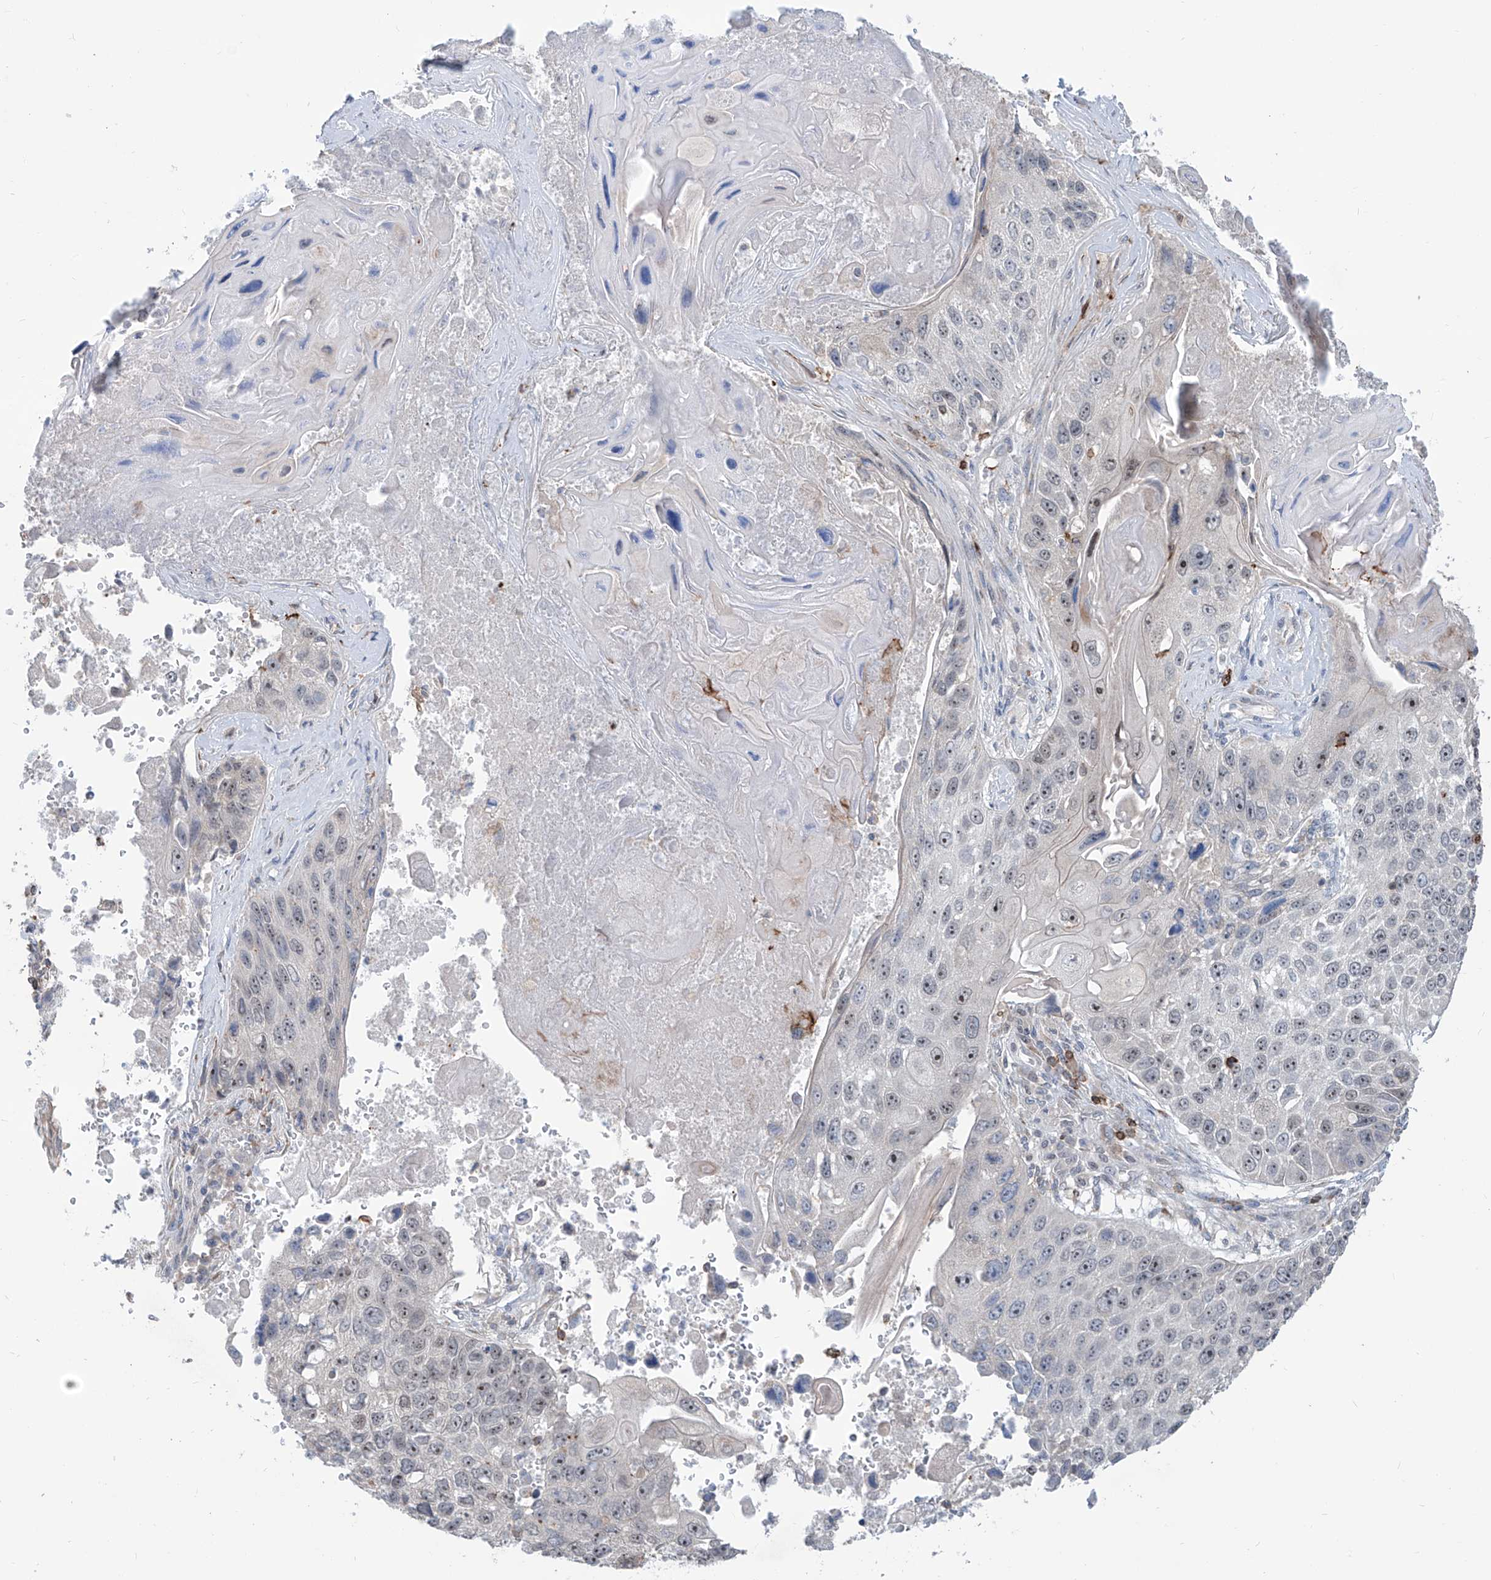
{"staining": {"intensity": "moderate", "quantity": "25%-75%", "location": "nuclear"}, "tissue": "lung cancer", "cell_type": "Tumor cells", "image_type": "cancer", "snomed": [{"axis": "morphology", "description": "Squamous cell carcinoma, NOS"}, {"axis": "topography", "description": "Lung"}], "caption": "This histopathology image reveals IHC staining of lung squamous cell carcinoma, with medium moderate nuclear positivity in approximately 25%-75% of tumor cells.", "gene": "ZBTB48", "patient": {"sex": "male", "age": 61}}